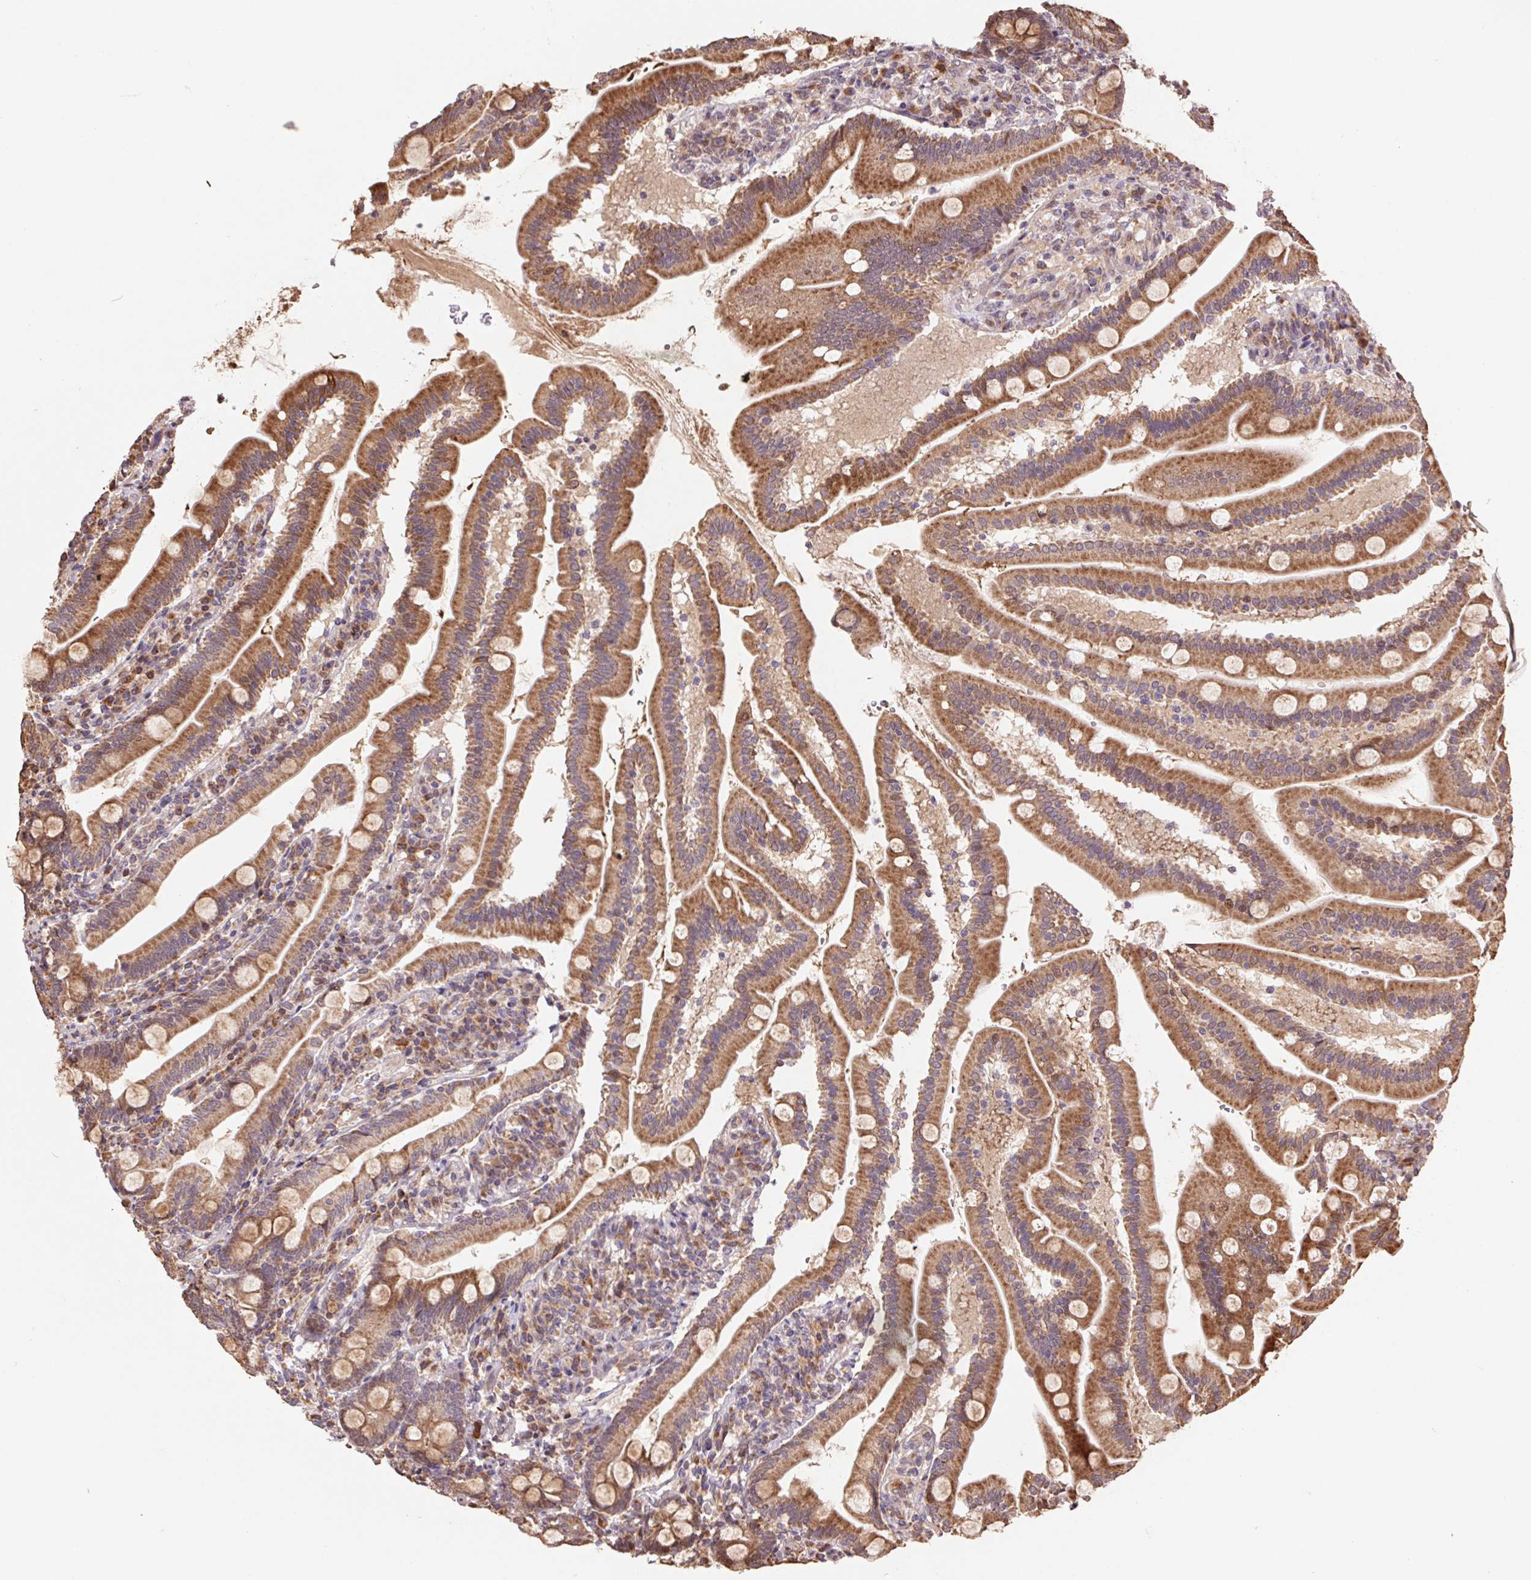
{"staining": {"intensity": "strong", "quantity": ">75%", "location": "cytoplasmic/membranous"}, "tissue": "duodenum", "cell_type": "Glandular cells", "image_type": "normal", "snomed": [{"axis": "morphology", "description": "Normal tissue, NOS"}, {"axis": "topography", "description": "Duodenum"}], "caption": "About >75% of glandular cells in normal human duodenum demonstrate strong cytoplasmic/membranous protein positivity as visualized by brown immunohistochemical staining.", "gene": "PDHA1", "patient": {"sex": "female", "age": 67}}